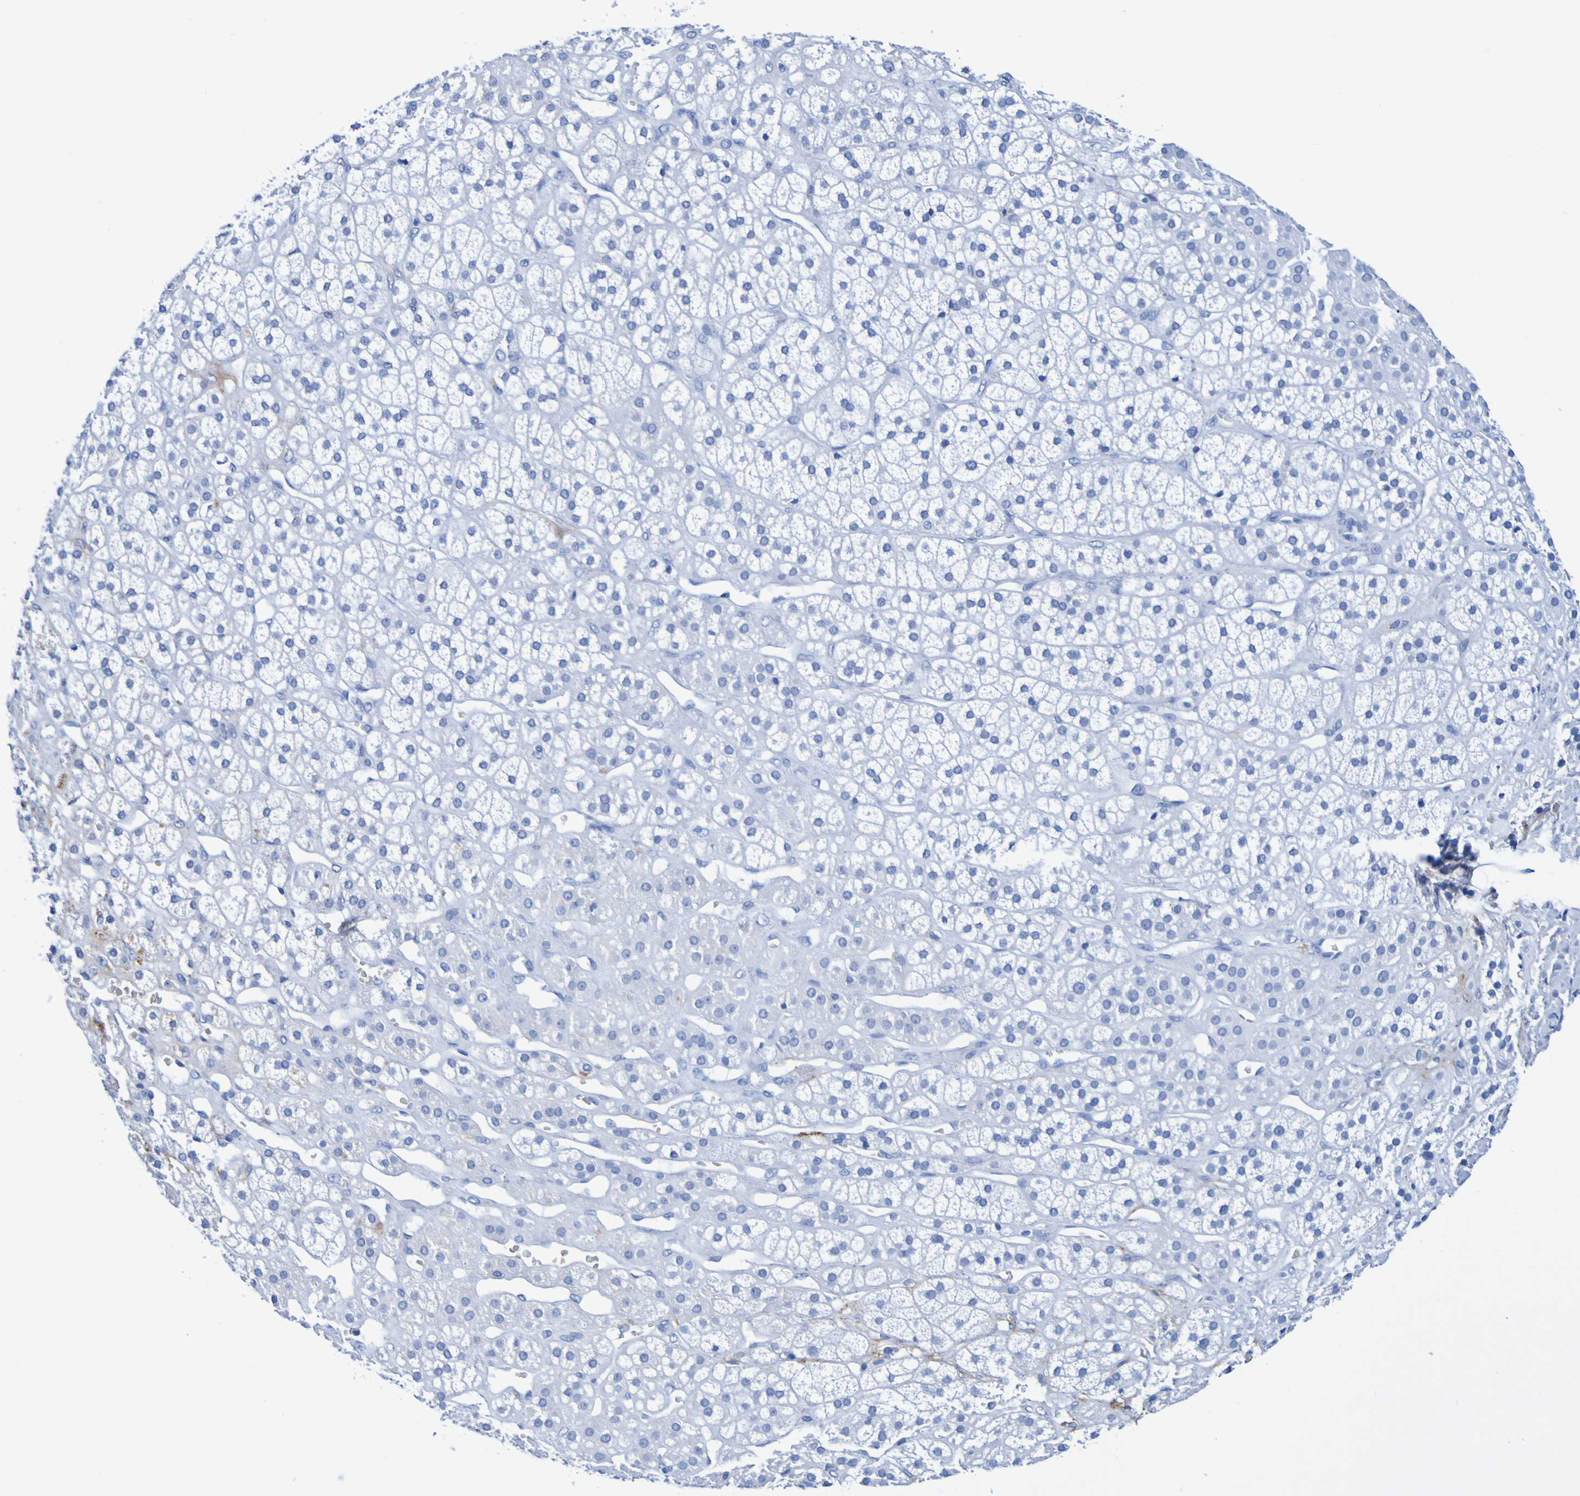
{"staining": {"intensity": "negative", "quantity": "none", "location": "none"}, "tissue": "adrenal gland", "cell_type": "Glandular cells", "image_type": "normal", "snomed": [{"axis": "morphology", "description": "Normal tissue, NOS"}, {"axis": "topography", "description": "Adrenal gland"}], "caption": "DAB immunohistochemical staining of benign human adrenal gland displays no significant staining in glandular cells.", "gene": "DPEP1", "patient": {"sex": "male", "age": 56}}